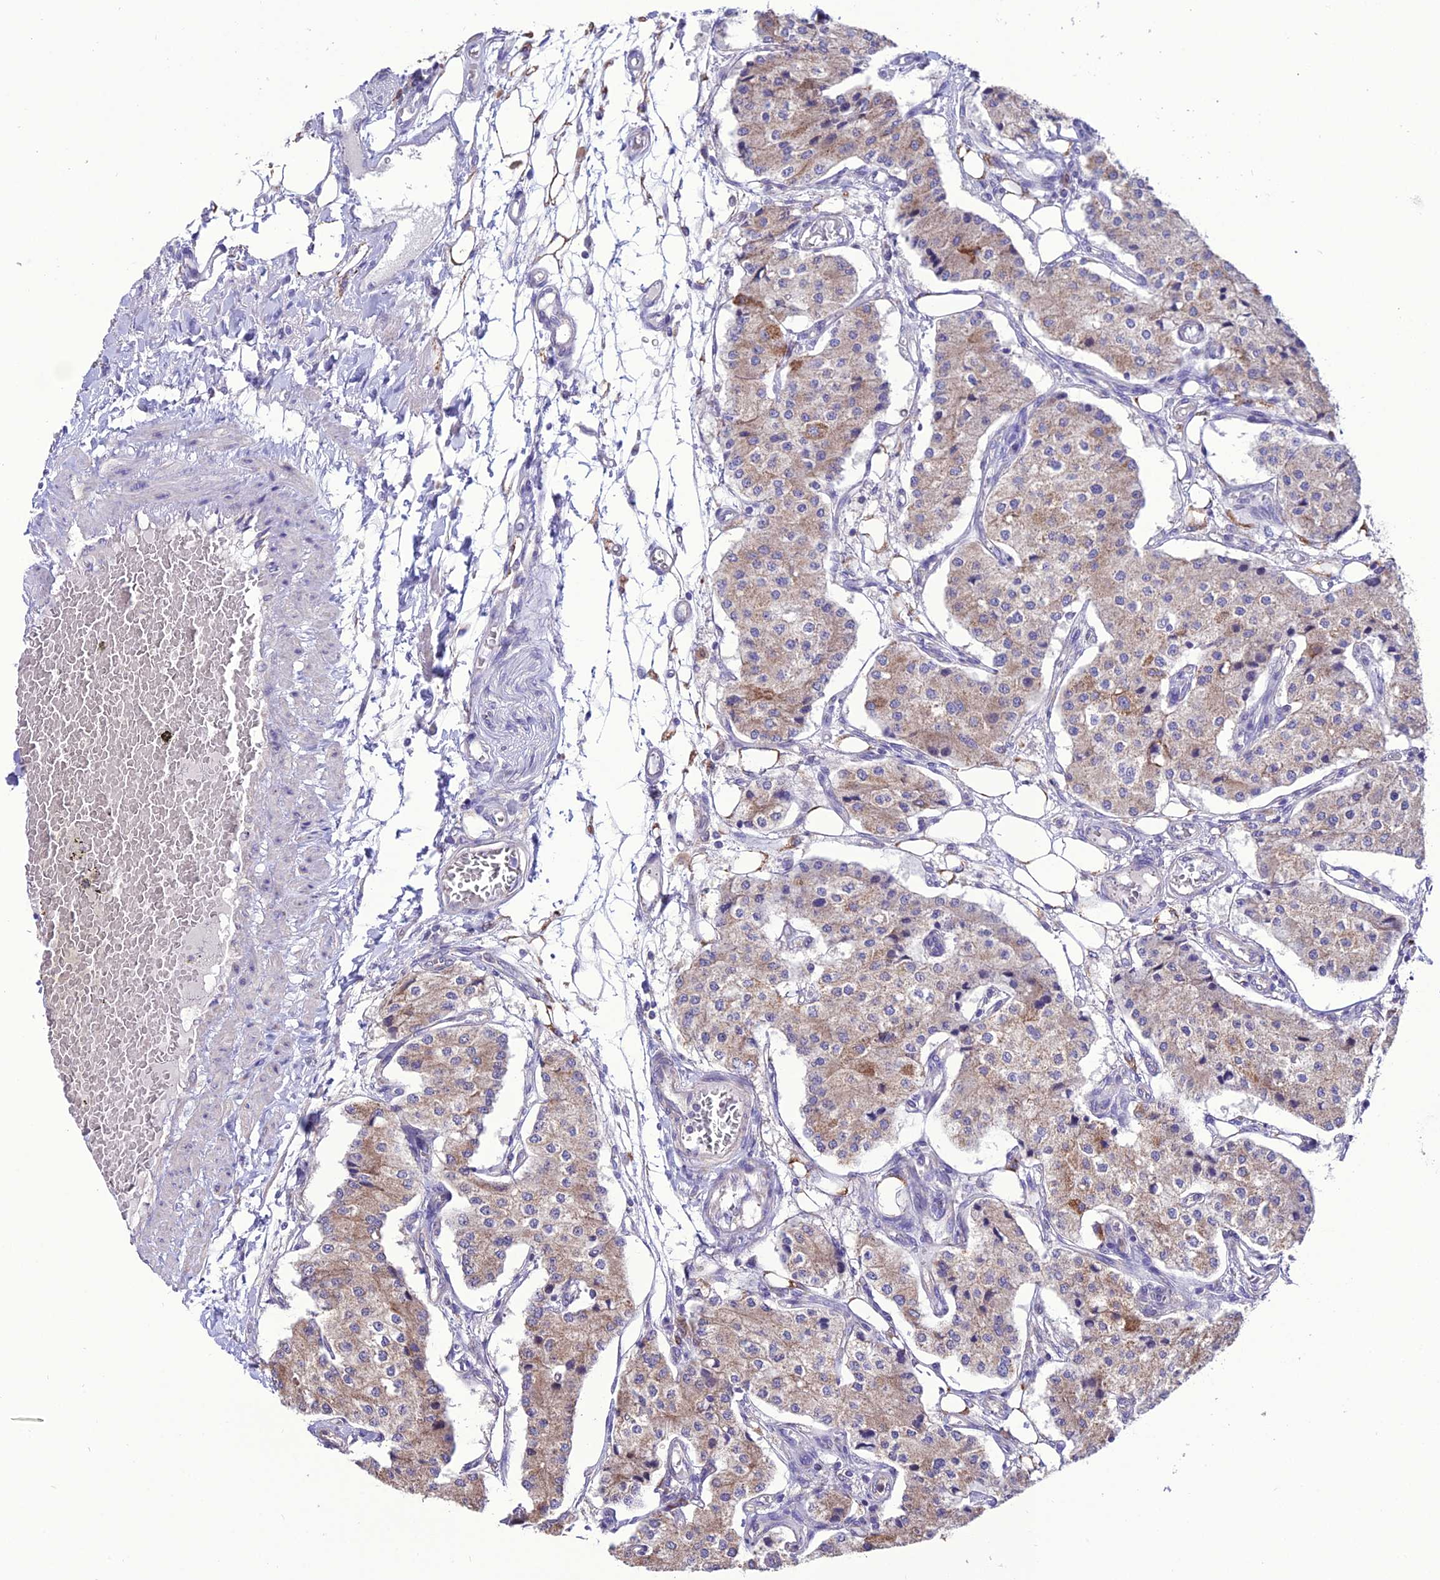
{"staining": {"intensity": "moderate", "quantity": "<25%", "location": "cytoplasmic/membranous"}, "tissue": "carcinoid", "cell_type": "Tumor cells", "image_type": "cancer", "snomed": [{"axis": "morphology", "description": "Carcinoid, malignant, NOS"}, {"axis": "topography", "description": "Colon"}], "caption": "Human carcinoid stained with a brown dye demonstrates moderate cytoplasmic/membranous positive positivity in about <25% of tumor cells.", "gene": "HOGA1", "patient": {"sex": "female", "age": 52}}